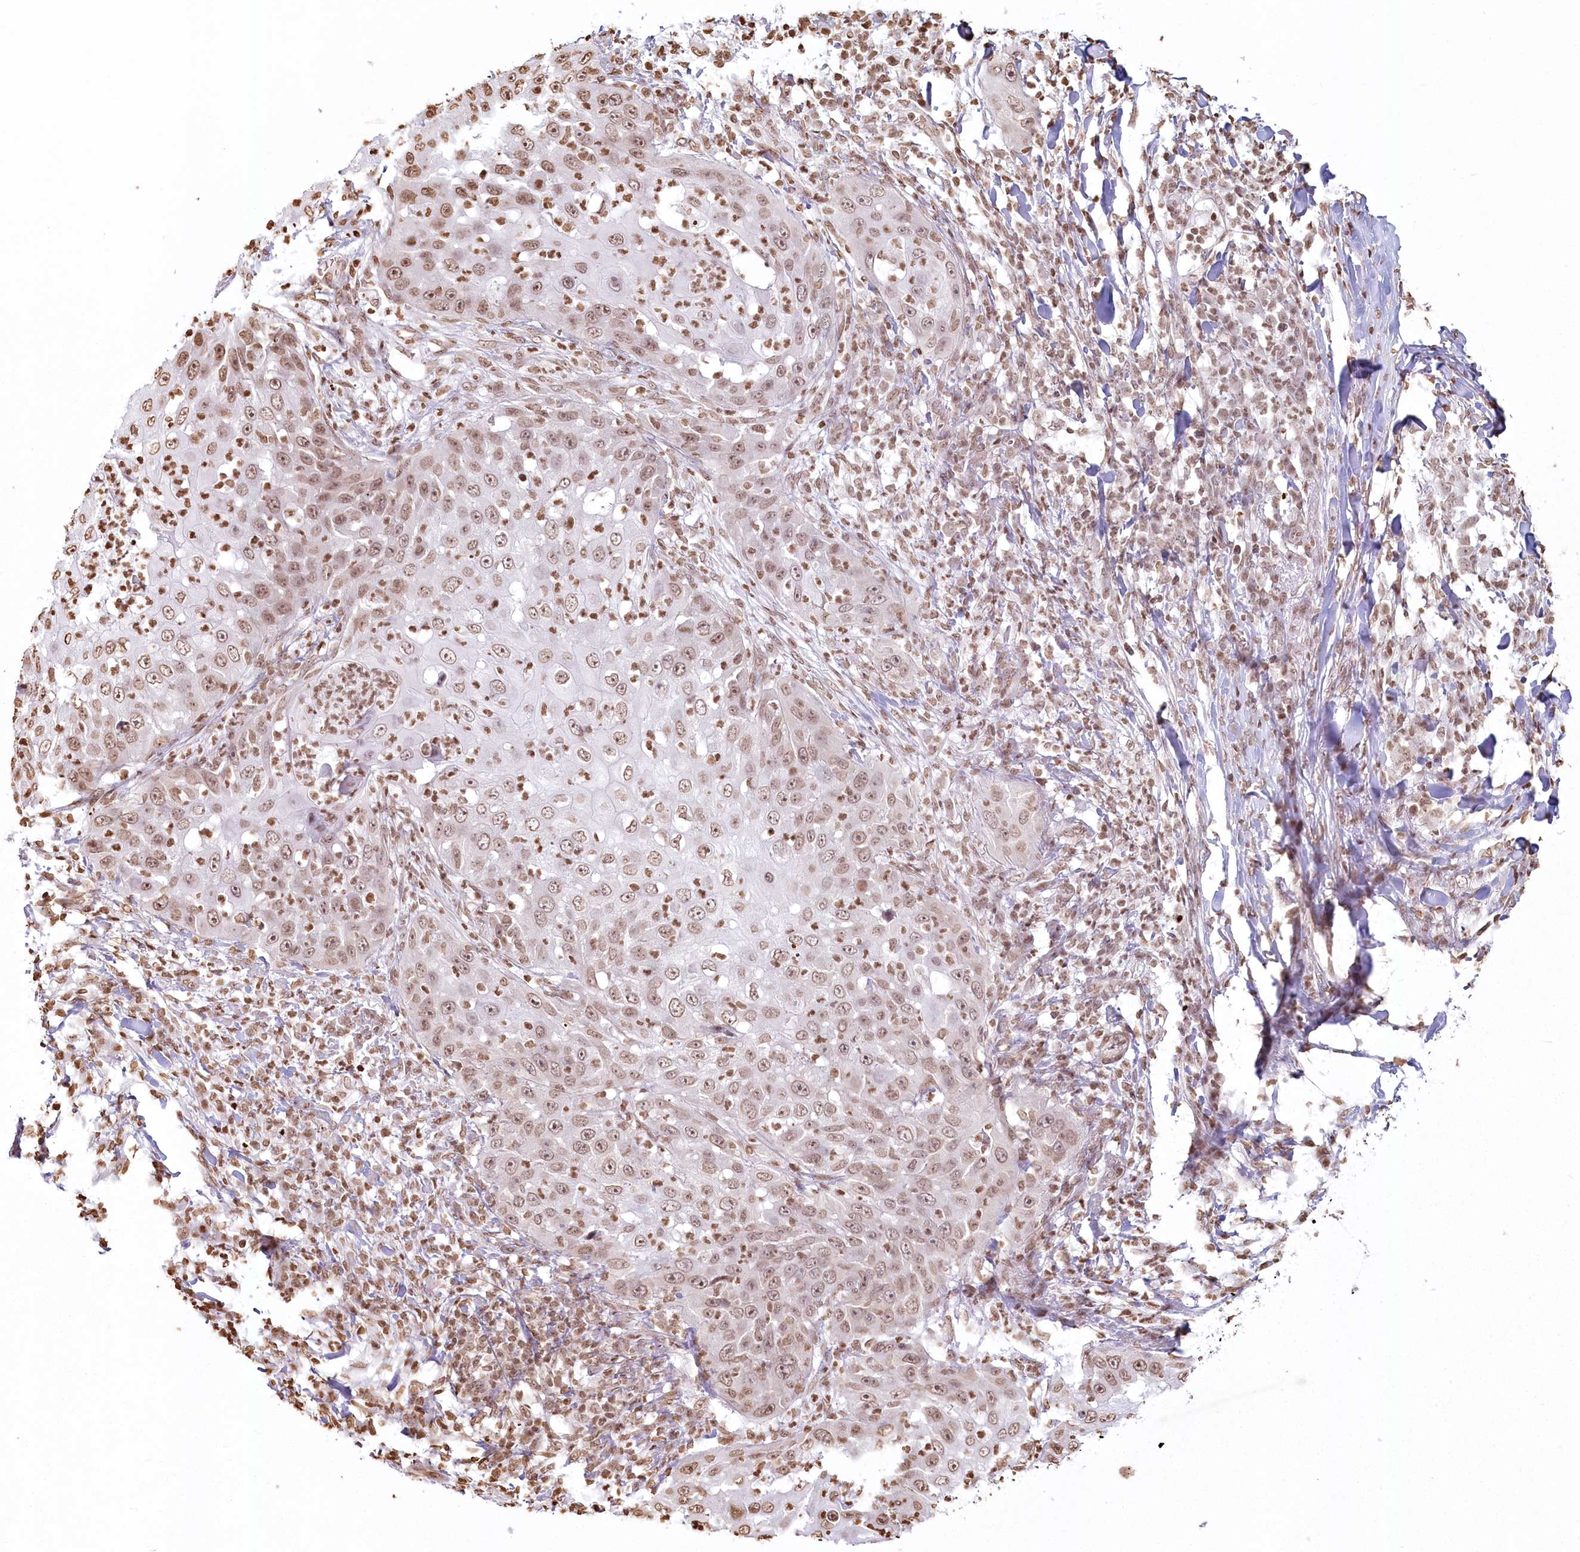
{"staining": {"intensity": "moderate", "quantity": ">75%", "location": "nuclear"}, "tissue": "skin cancer", "cell_type": "Tumor cells", "image_type": "cancer", "snomed": [{"axis": "morphology", "description": "Squamous cell carcinoma, NOS"}, {"axis": "topography", "description": "Skin"}], "caption": "Tumor cells exhibit medium levels of moderate nuclear staining in approximately >75% of cells in human skin cancer (squamous cell carcinoma).", "gene": "FAM13A", "patient": {"sex": "female", "age": 44}}